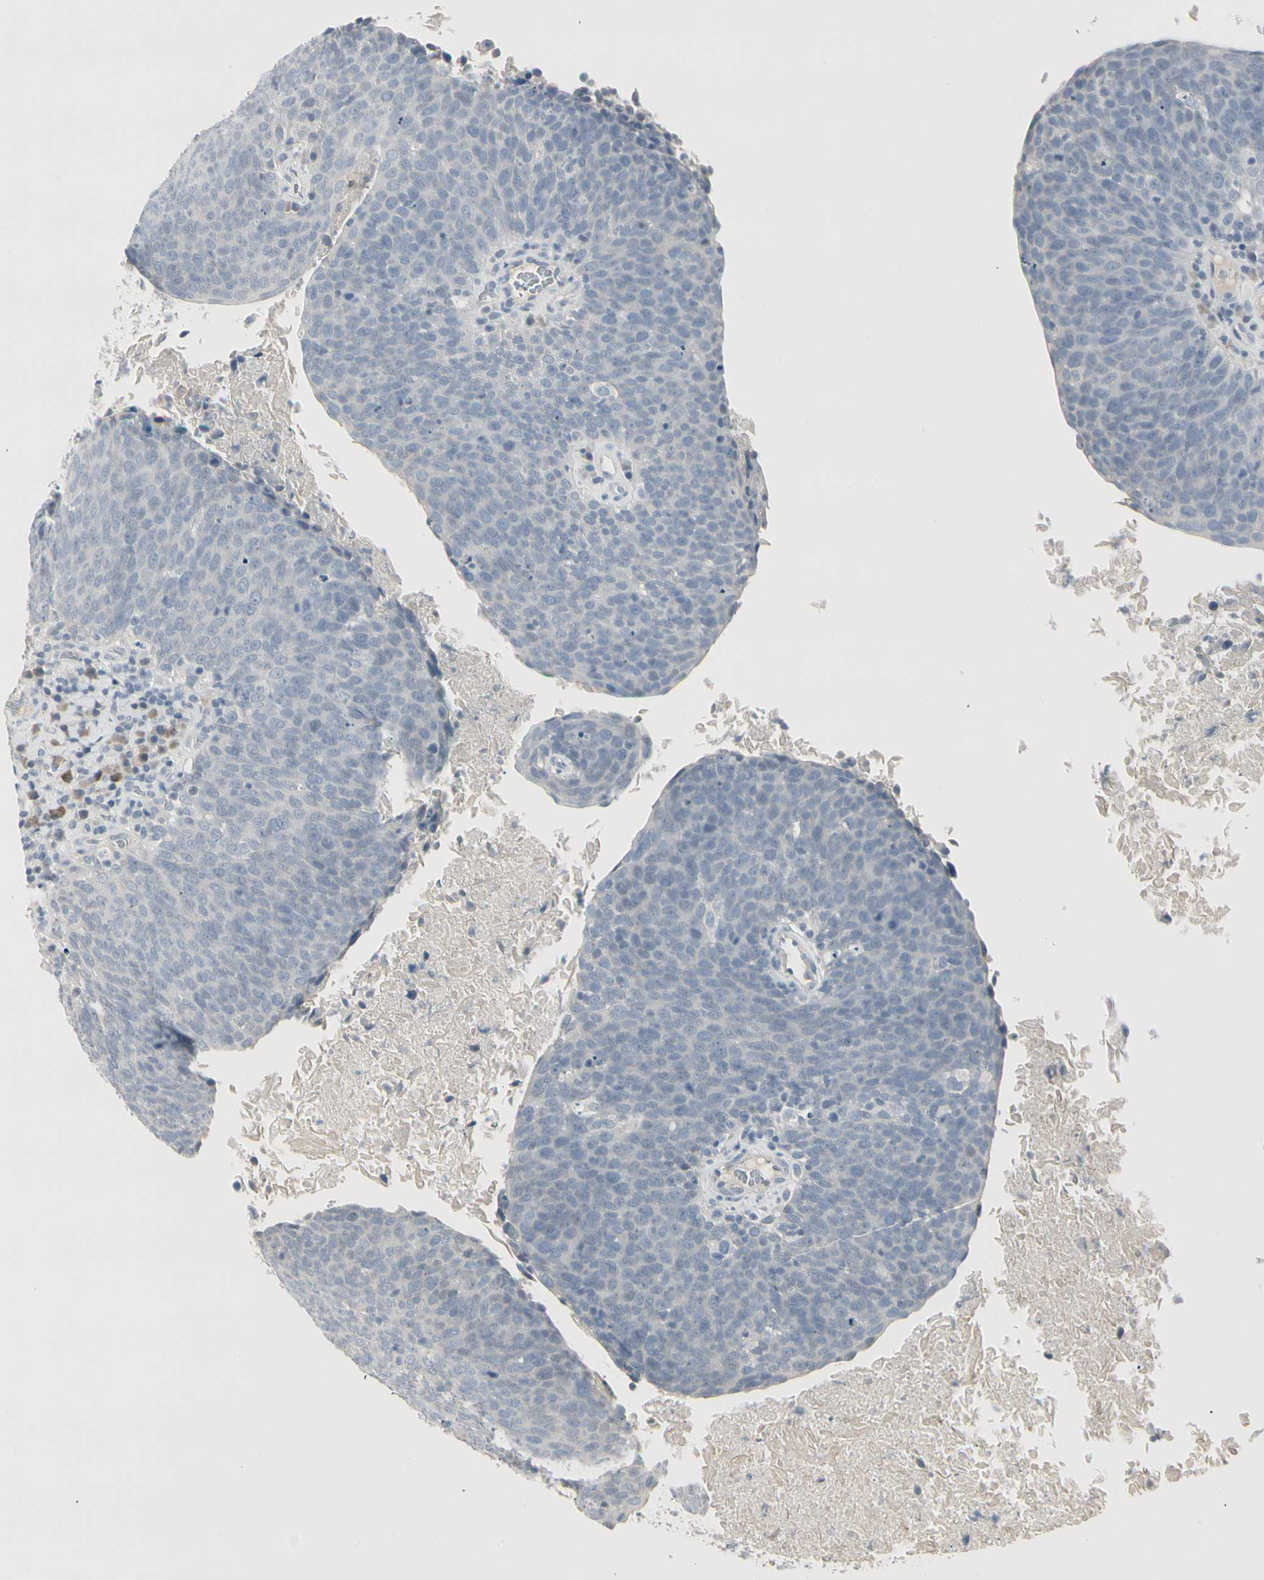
{"staining": {"intensity": "negative", "quantity": "none", "location": "none"}, "tissue": "head and neck cancer", "cell_type": "Tumor cells", "image_type": "cancer", "snomed": [{"axis": "morphology", "description": "Squamous cell carcinoma, NOS"}, {"axis": "morphology", "description": "Squamous cell carcinoma, metastatic, NOS"}, {"axis": "topography", "description": "Lymph node"}, {"axis": "topography", "description": "Head-Neck"}], "caption": "This is an immunohistochemistry micrograph of human head and neck cancer. There is no staining in tumor cells.", "gene": "DMPK", "patient": {"sex": "male", "age": 62}}